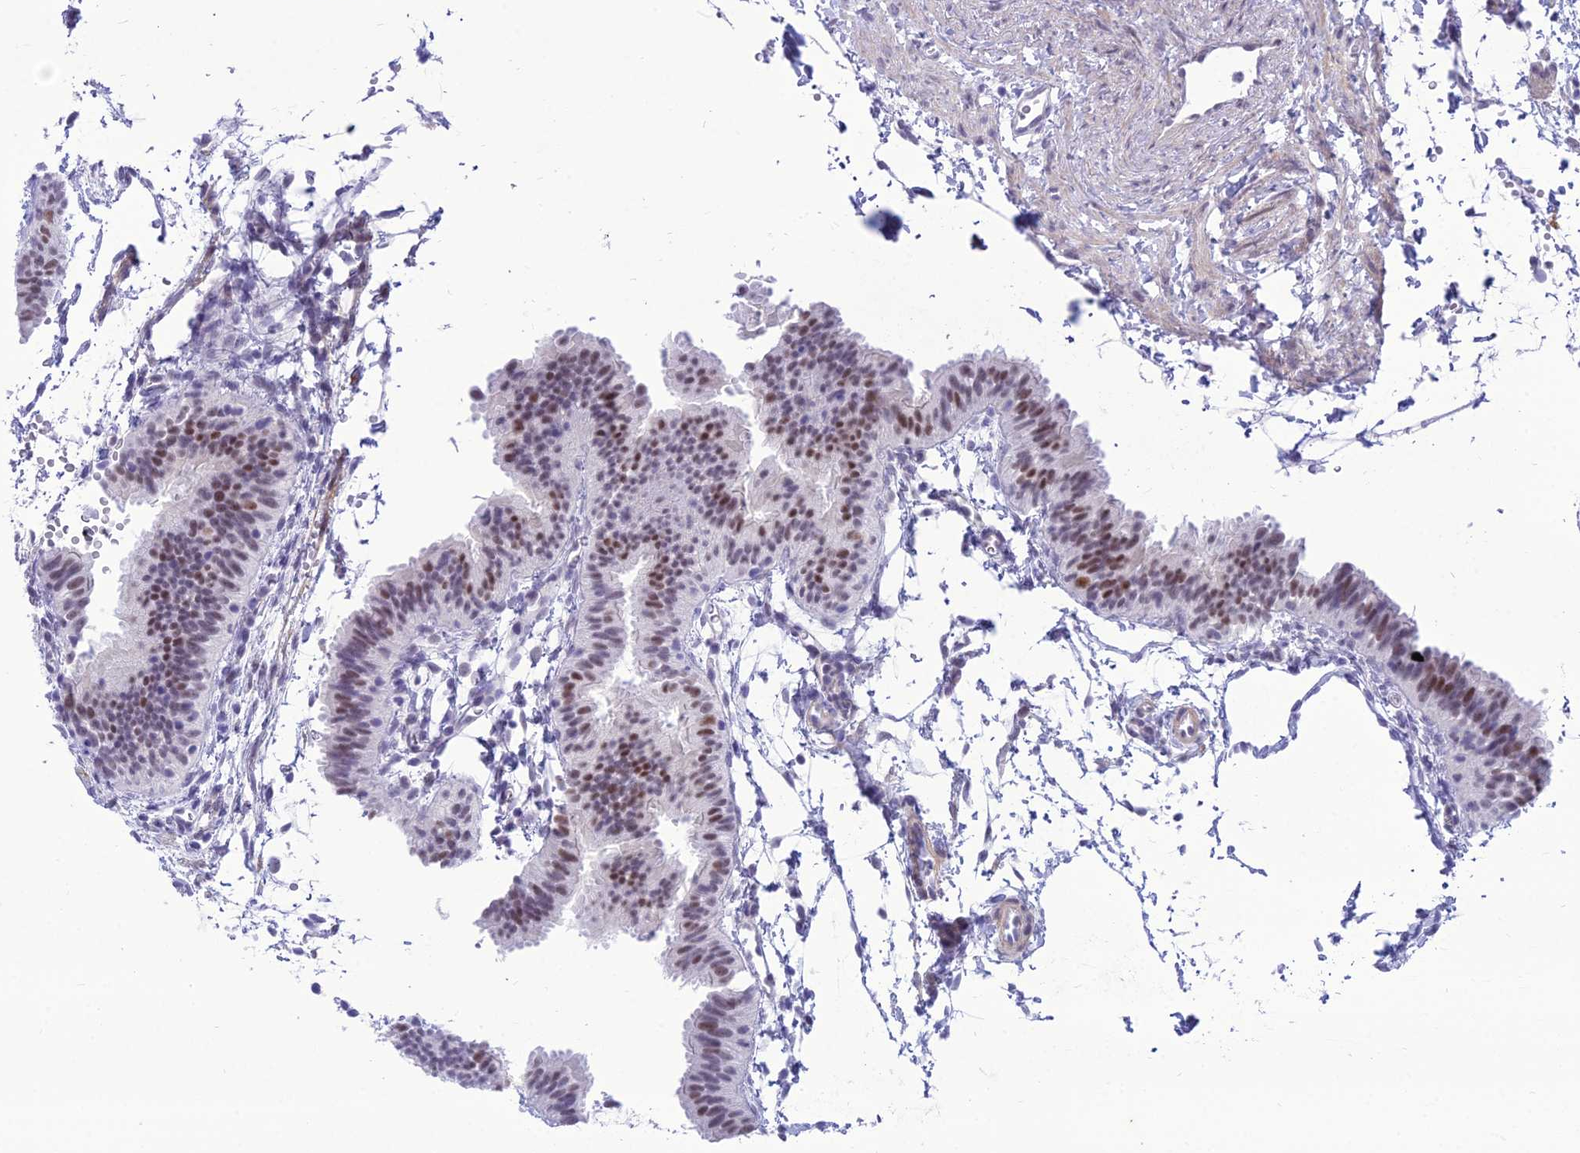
{"staining": {"intensity": "moderate", "quantity": "25%-75%", "location": "nuclear"}, "tissue": "fallopian tube", "cell_type": "Glandular cells", "image_type": "normal", "snomed": [{"axis": "morphology", "description": "Normal tissue, NOS"}, {"axis": "topography", "description": "Fallopian tube"}], "caption": "An image of human fallopian tube stained for a protein reveals moderate nuclear brown staining in glandular cells.", "gene": "DHX40", "patient": {"sex": "female", "age": 35}}